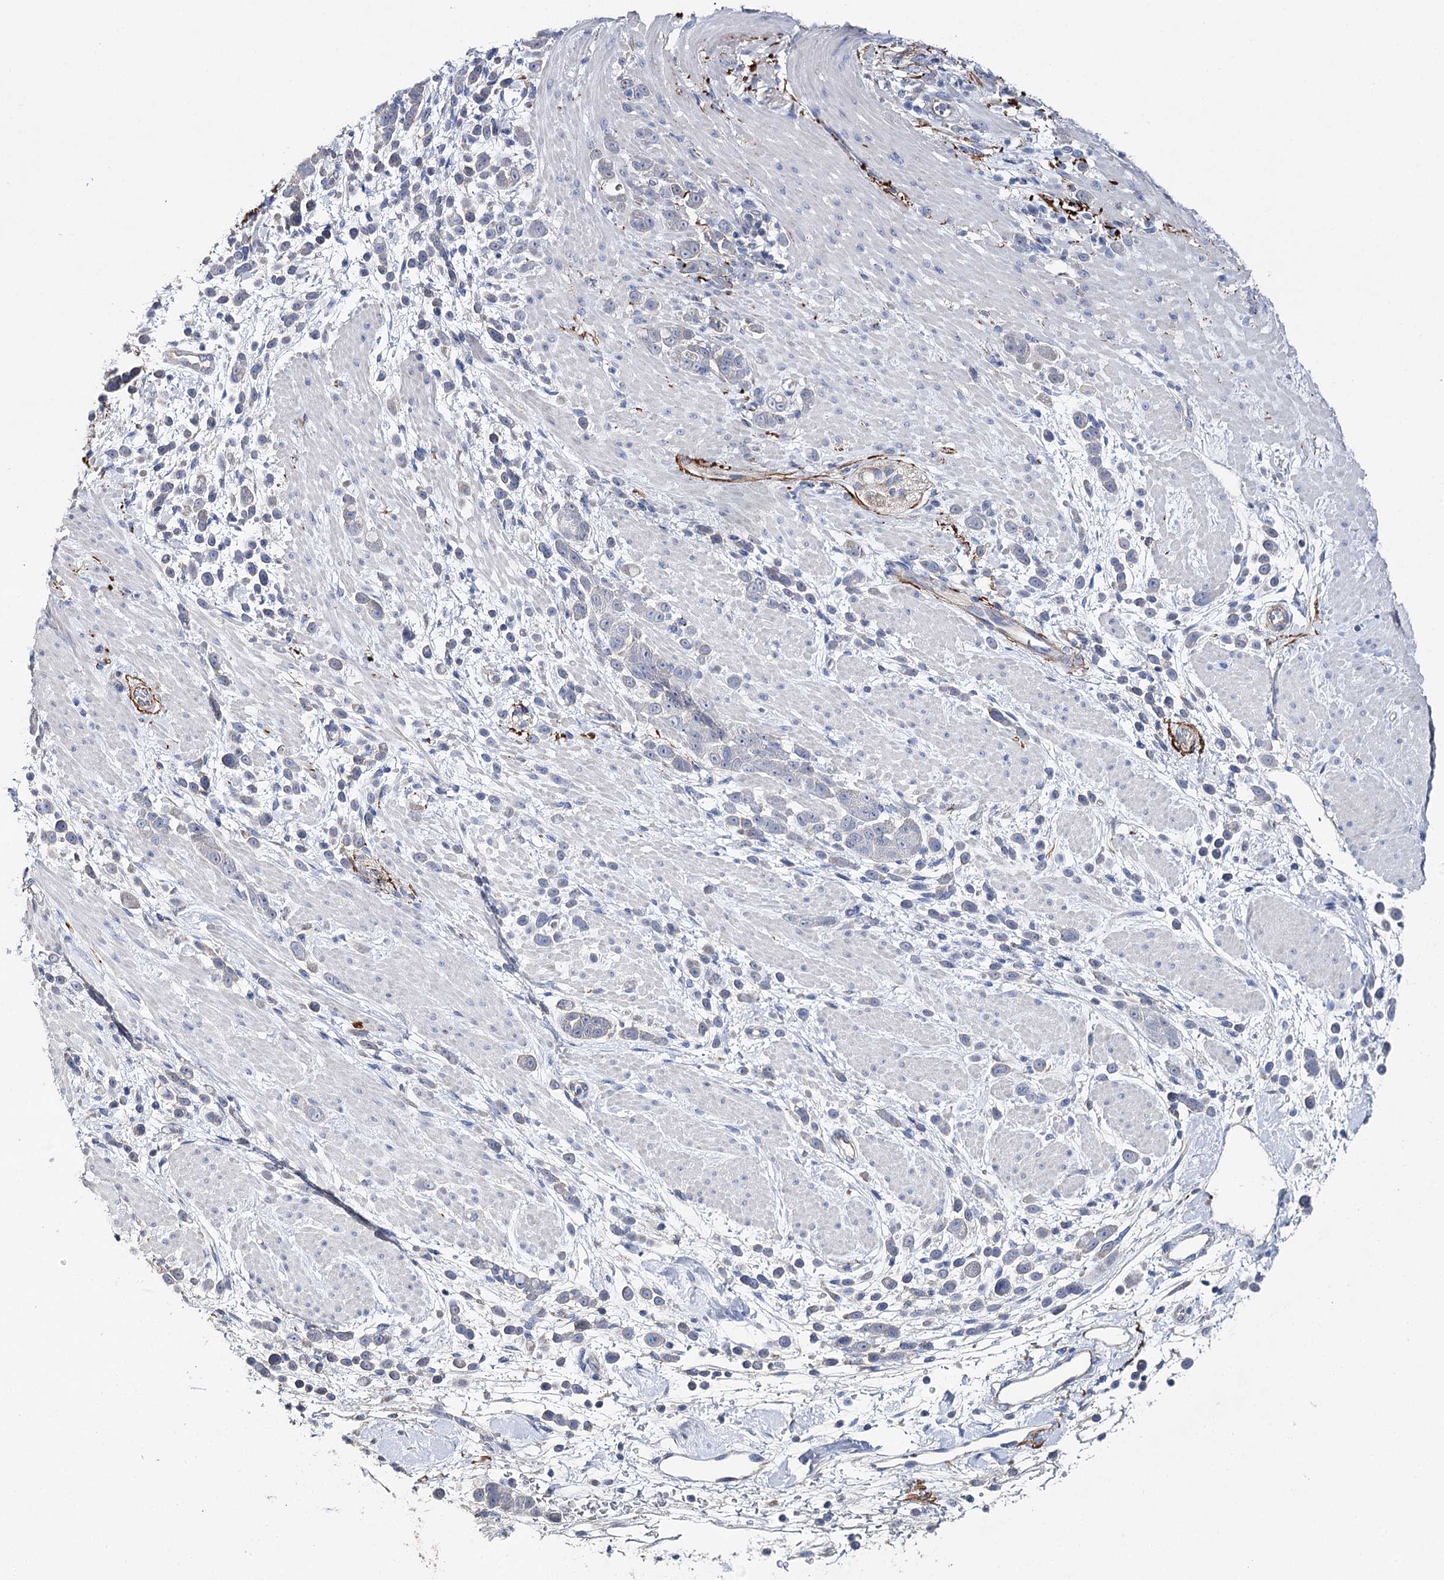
{"staining": {"intensity": "negative", "quantity": "none", "location": "none"}, "tissue": "pancreatic cancer", "cell_type": "Tumor cells", "image_type": "cancer", "snomed": [{"axis": "morphology", "description": "Normal tissue, NOS"}, {"axis": "morphology", "description": "Adenocarcinoma, NOS"}, {"axis": "topography", "description": "Pancreas"}], "caption": "Immunohistochemical staining of human pancreatic cancer (adenocarcinoma) shows no significant staining in tumor cells. The staining was performed using DAB to visualize the protein expression in brown, while the nuclei were stained in blue with hematoxylin (Magnification: 20x).", "gene": "EPYC", "patient": {"sex": "female", "age": 64}}